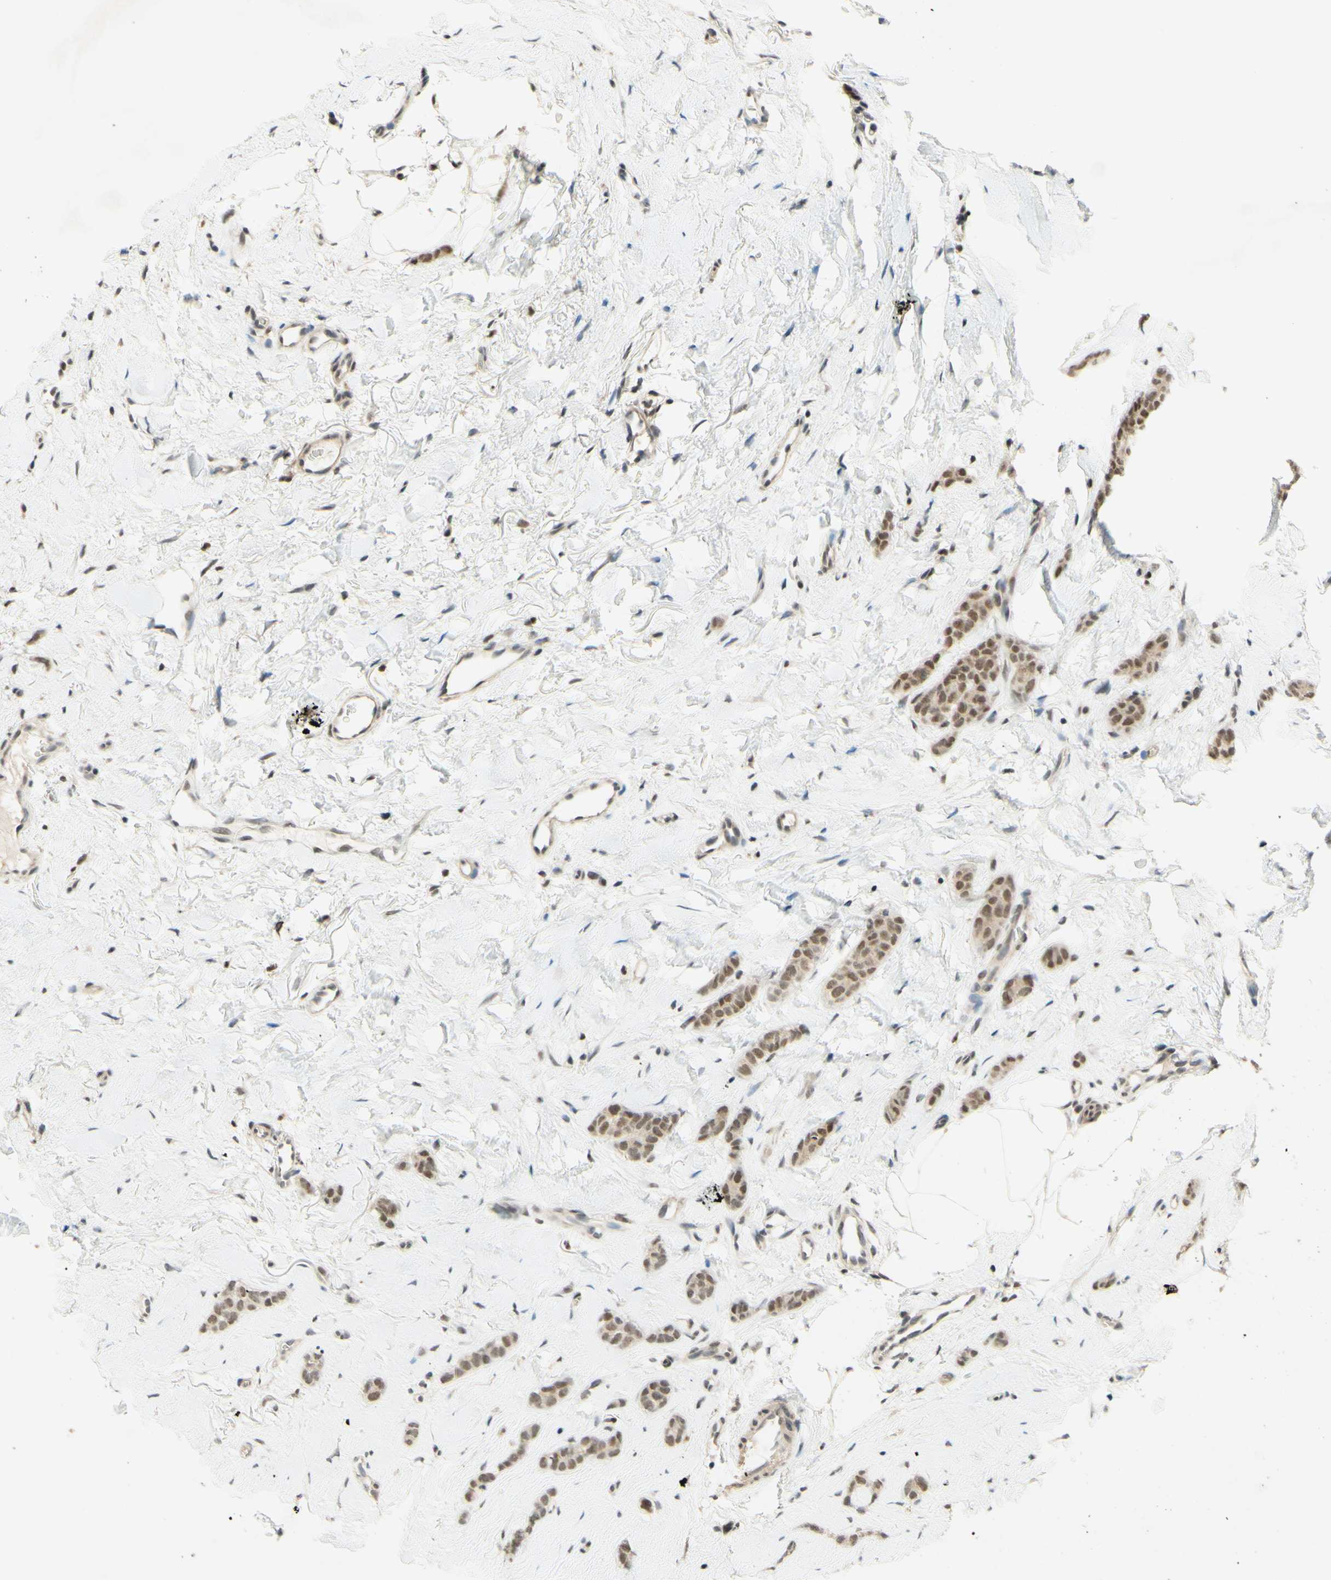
{"staining": {"intensity": "moderate", "quantity": ">75%", "location": "nuclear"}, "tissue": "breast cancer", "cell_type": "Tumor cells", "image_type": "cancer", "snomed": [{"axis": "morphology", "description": "Lobular carcinoma"}, {"axis": "topography", "description": "Skin"}, {"axis": "topography", "description": "Breast"}], "caption": "Brown immunohistochemical staining in breast lobular carcinoma exhibits moderate nuclear expression in approximately >75% of tumor cells. The protein is stained brown, and the nuclei are stained in blue (DAB (3,3'-diaminobenzidine) IHC with brightfield microscopy, high magnification).", "gene": "SMARCB1", "patient": {"sex": "female", "age": 46}}